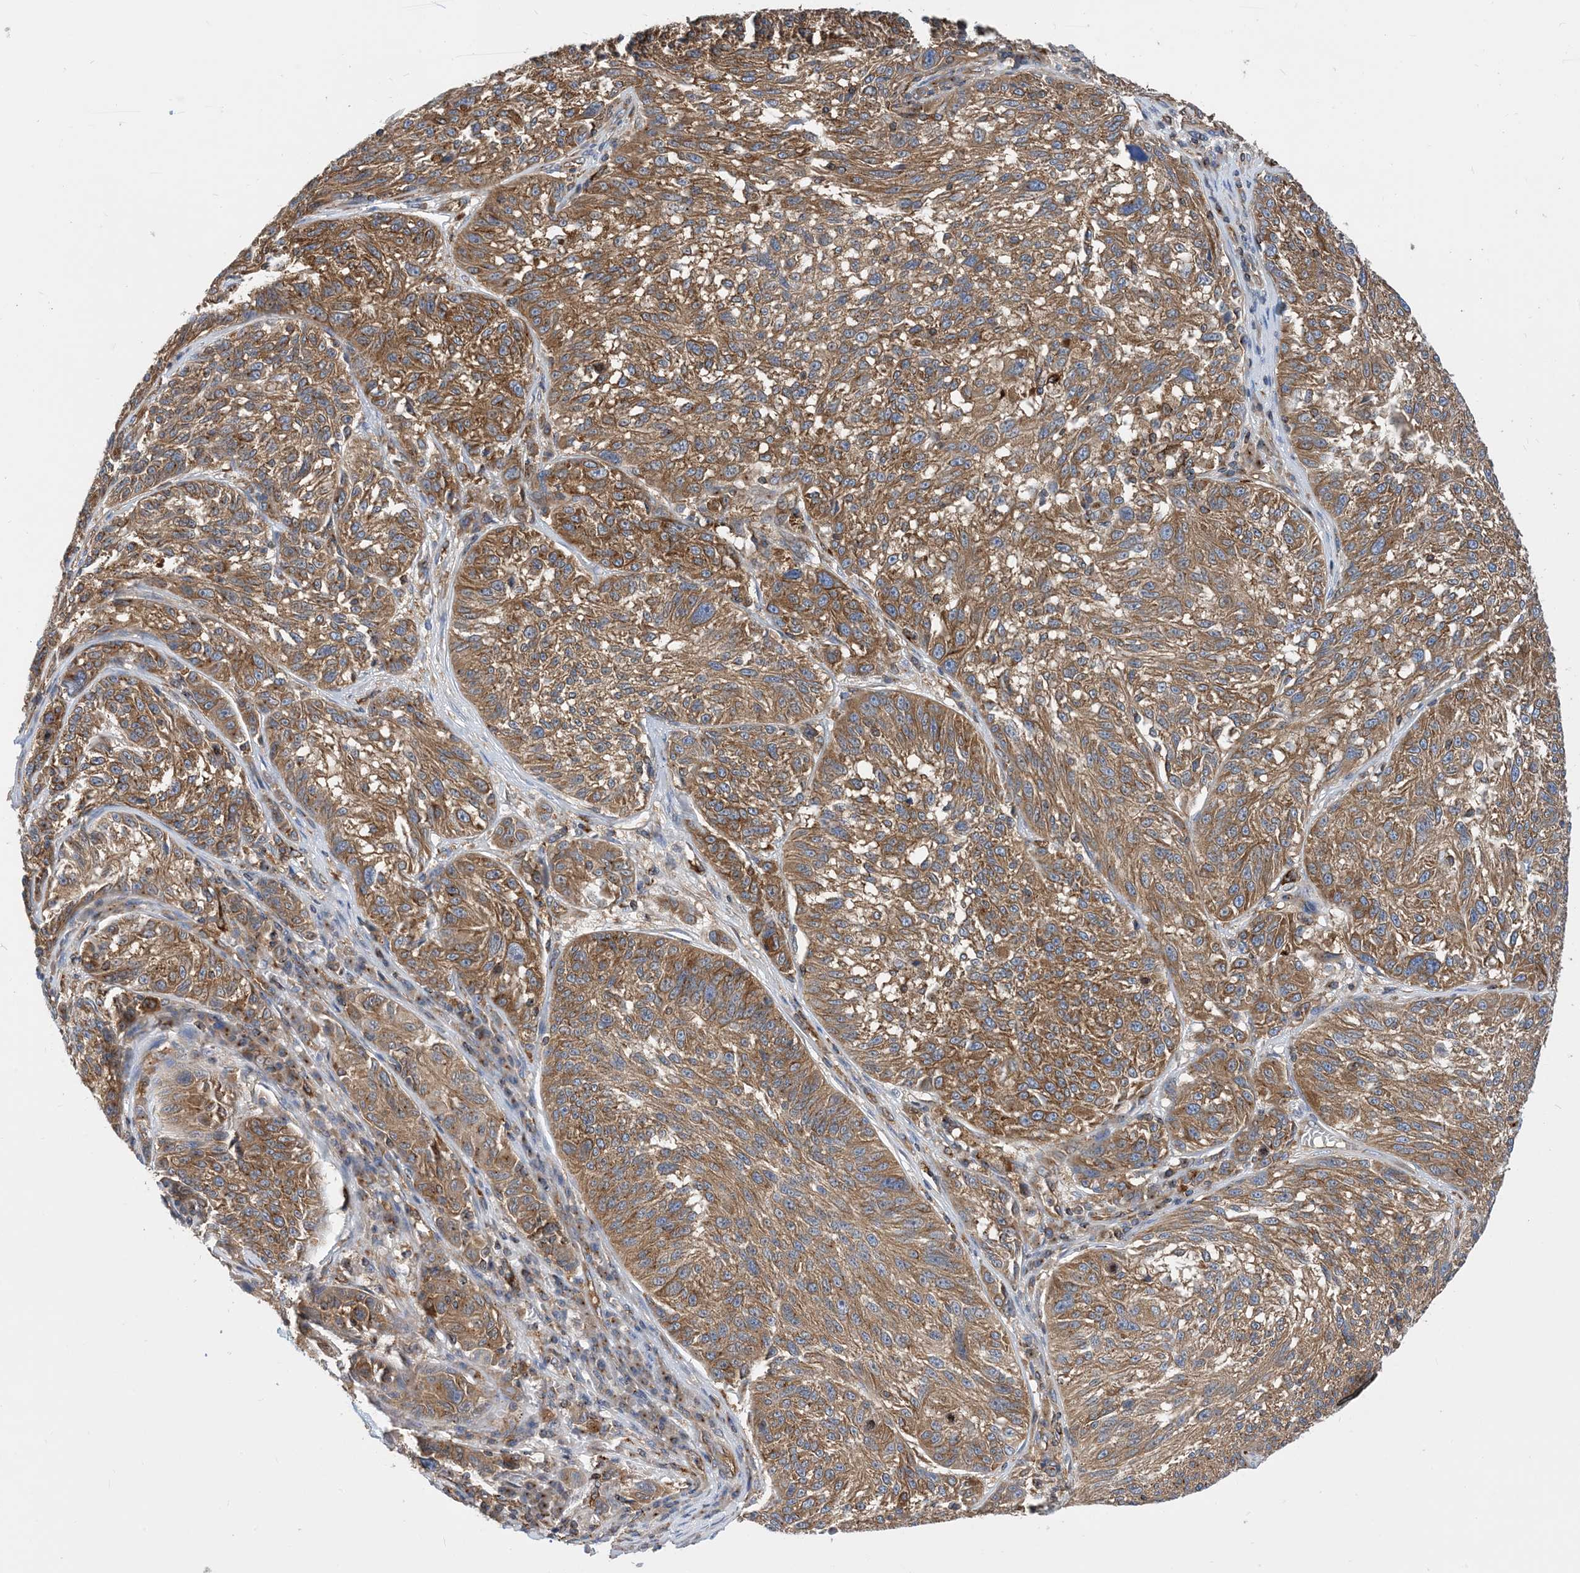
{"staining": {"intensity": "moderate", "quantity": ">75%", "location": "cytoplasmic/membranous"}, "tissue": "melanoma", "cell_type": "Tumor cells", "image_type": "cancer", "snomed": [{"axis": "morphology", "description": "Malignant melanoma, NOS"}, {"axis": "topography", "description": "Skin"}], "caption": "About >75% of tumor cells in human malignant melanoma reveal moderate cytoplasmic/membranous protein expression as visualized by brown immunohistochemical staining.", "gene": "DYNC1LI1", "patient": {"sex": "male", "age": 53}}